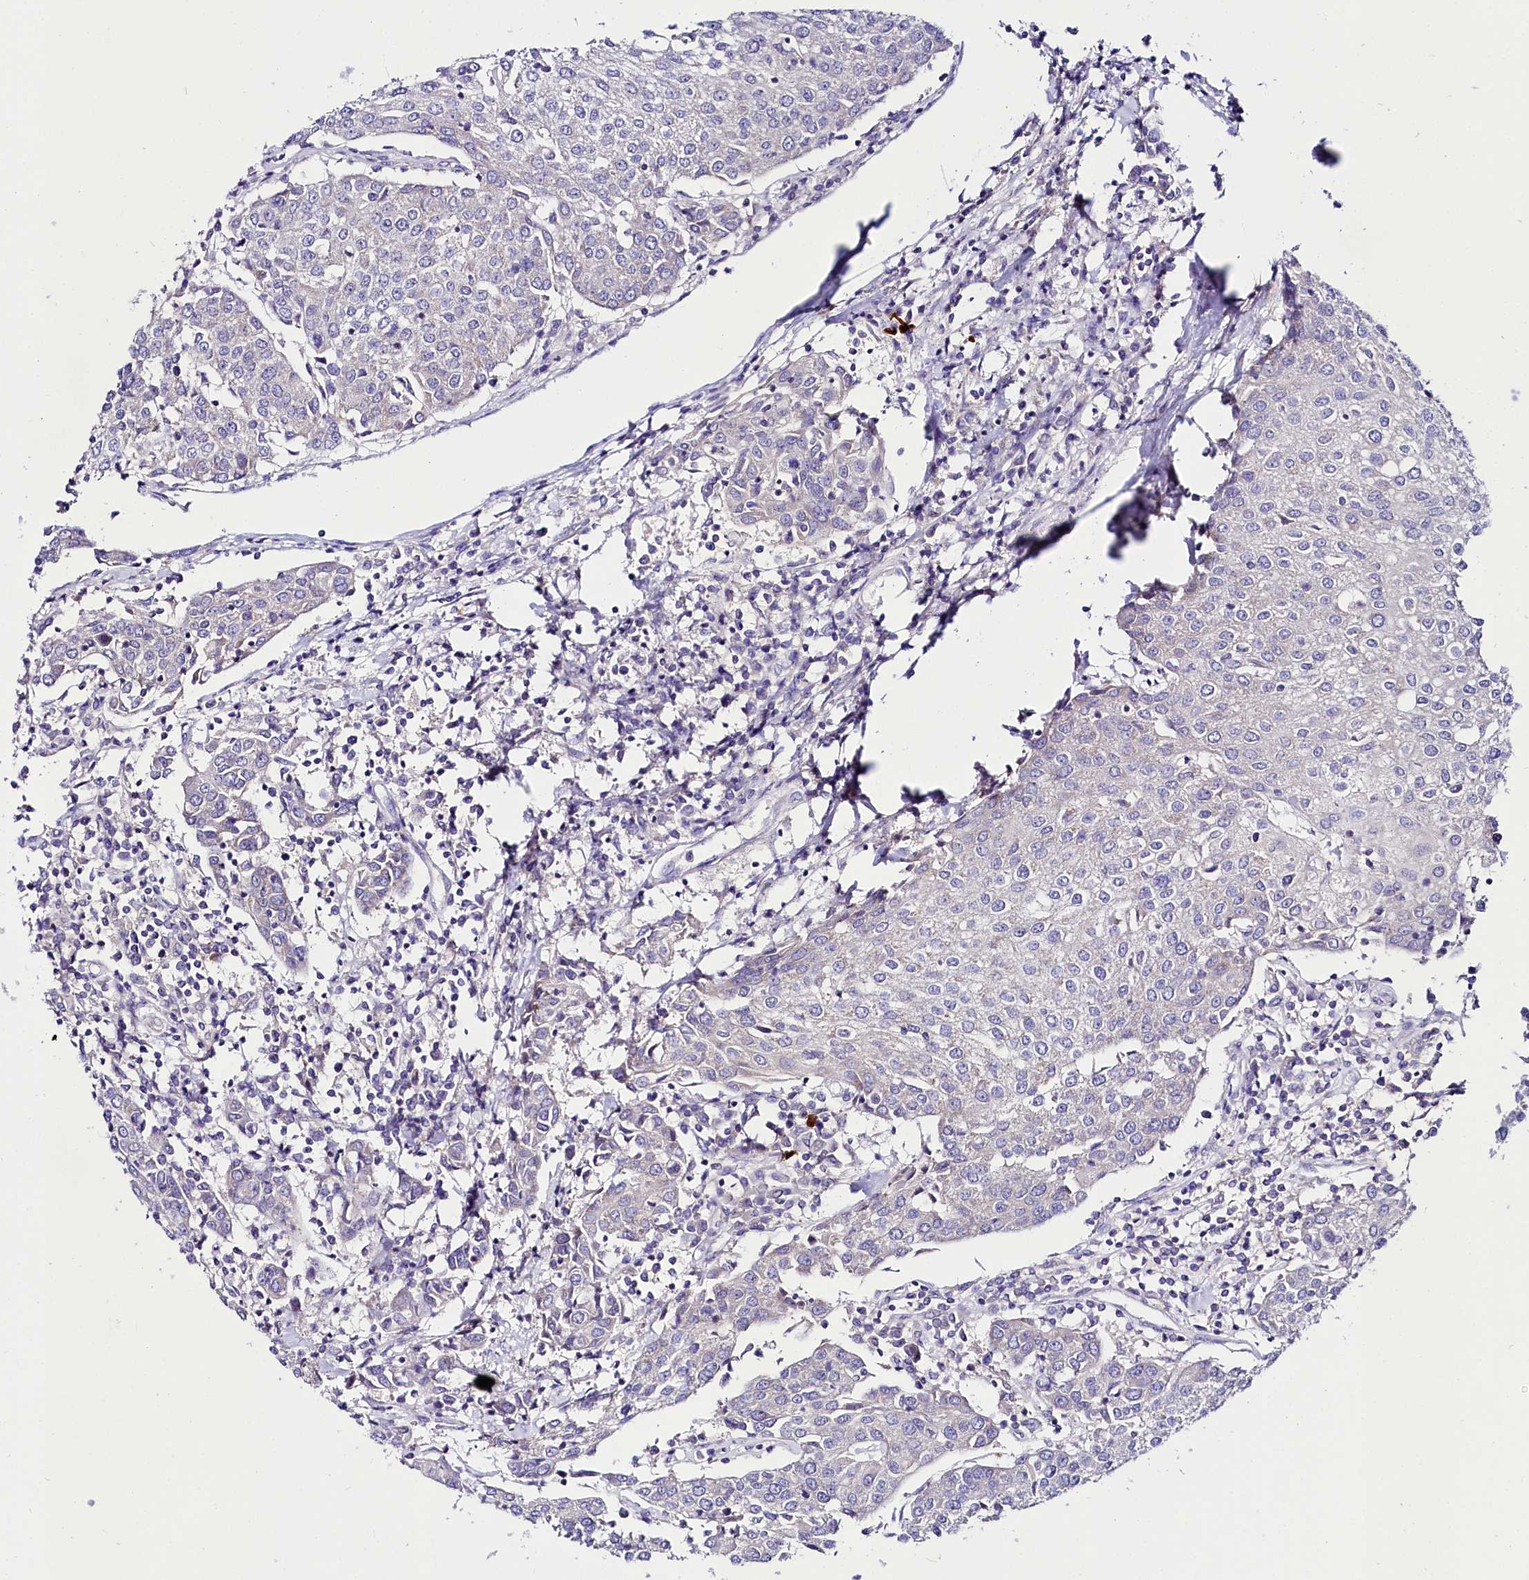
{"staining": {"intensity": "negative", "quantity": "none", "location": "none"}, "tissue": "urothelial cancer", "cell_type": "Tumor cells", "image_type": "cancer", "snomed": [{"axis": "morphology", "description": "Urothelial carcinoma, High grade"}, {"axis": "topography", "description": "Urinary bladder"}], "caption": "DAB (3,3'-diaminobenzidine) immunohistochemical staining of urothelial carcinoma (high-grade) displays no significant staining in tumor cells.", "gene": "ABHD5", "patient": {"sex": "female", "age": 85}}